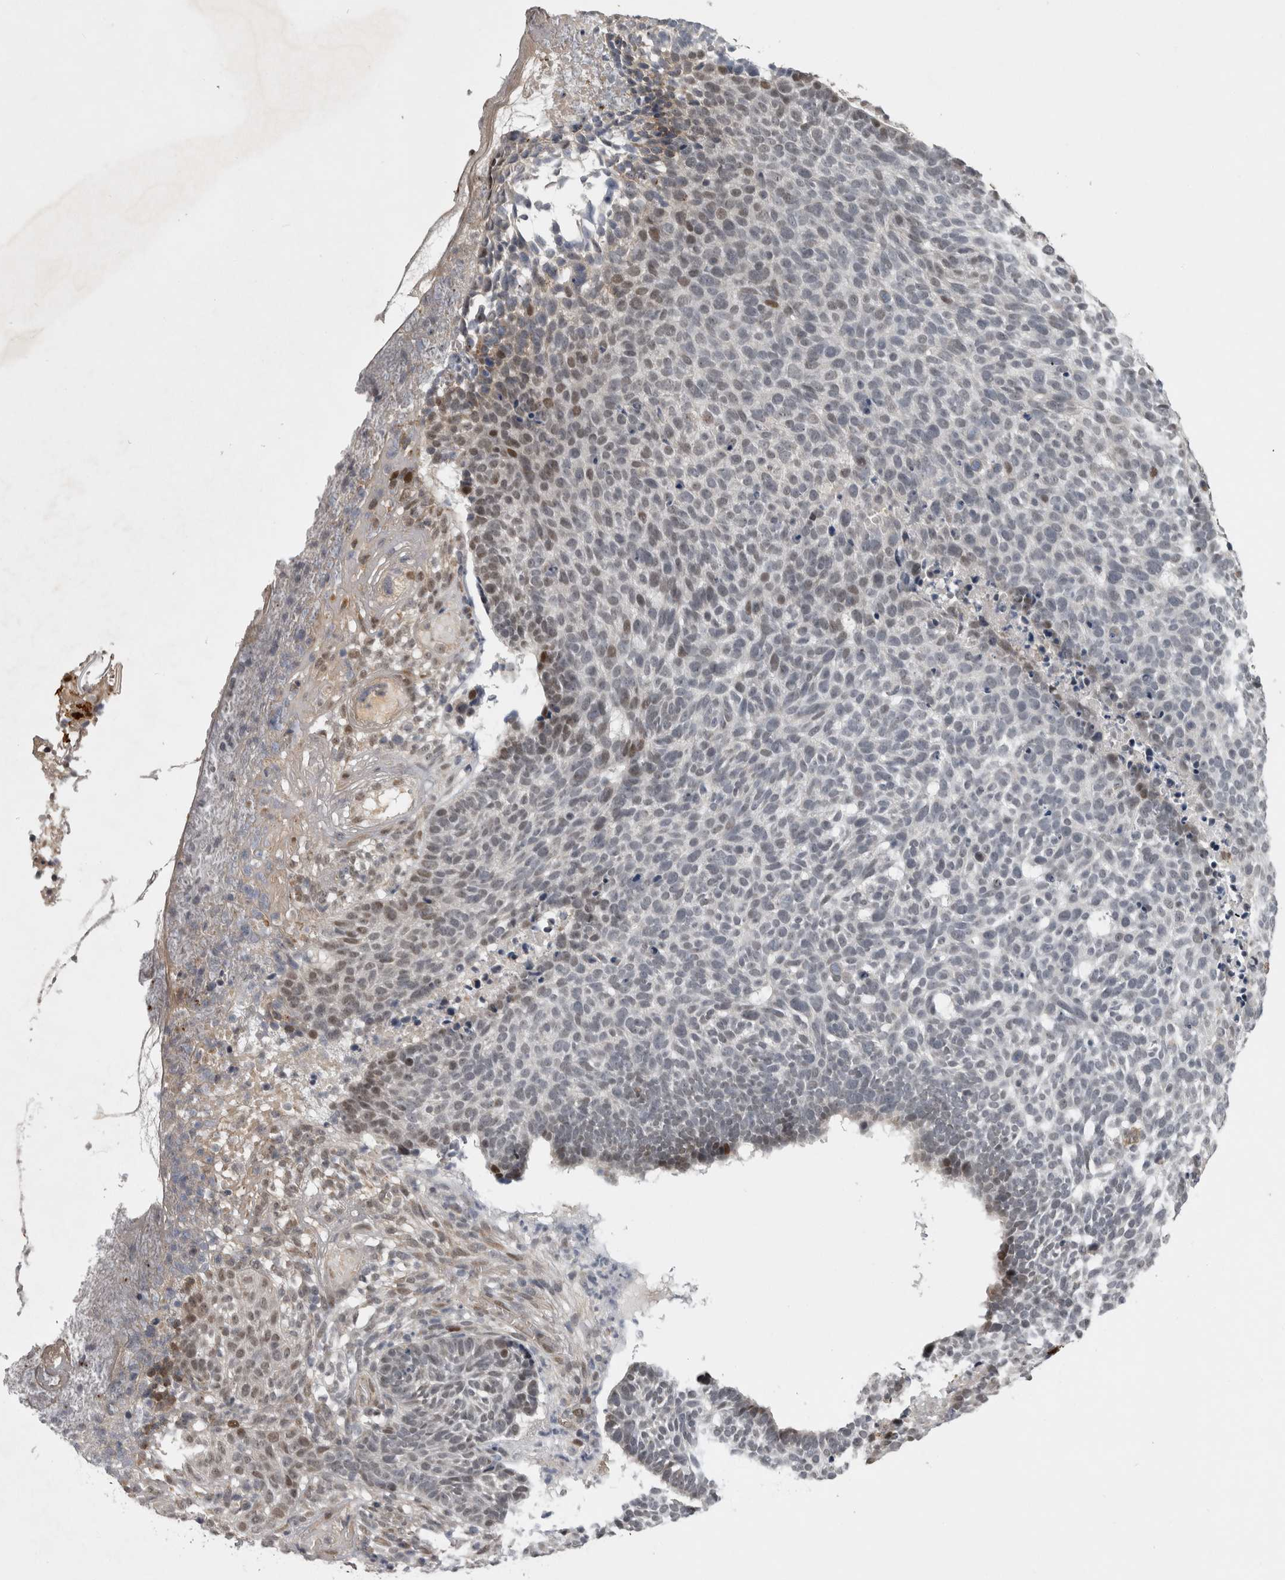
{"staining": {"intensity": "weak", "quantity": "<25%", "location": "nuclear"}, "tissue": "skin cancer", "cell_type": "Tumor cells", "image_type": "cancer", "snomed": [{"axis": "morphology", "description": "Basal cell carcinoma"}, {"axis": "topography", "description": "Skin"}], "caption": "Human basal cell carcinoma (skin) stained for a protein using immunohistochemistry (IHC) displays no positivity in tumor cells.", "gene": "IFI44", "patient": {"sex": "male", "age": 85}}